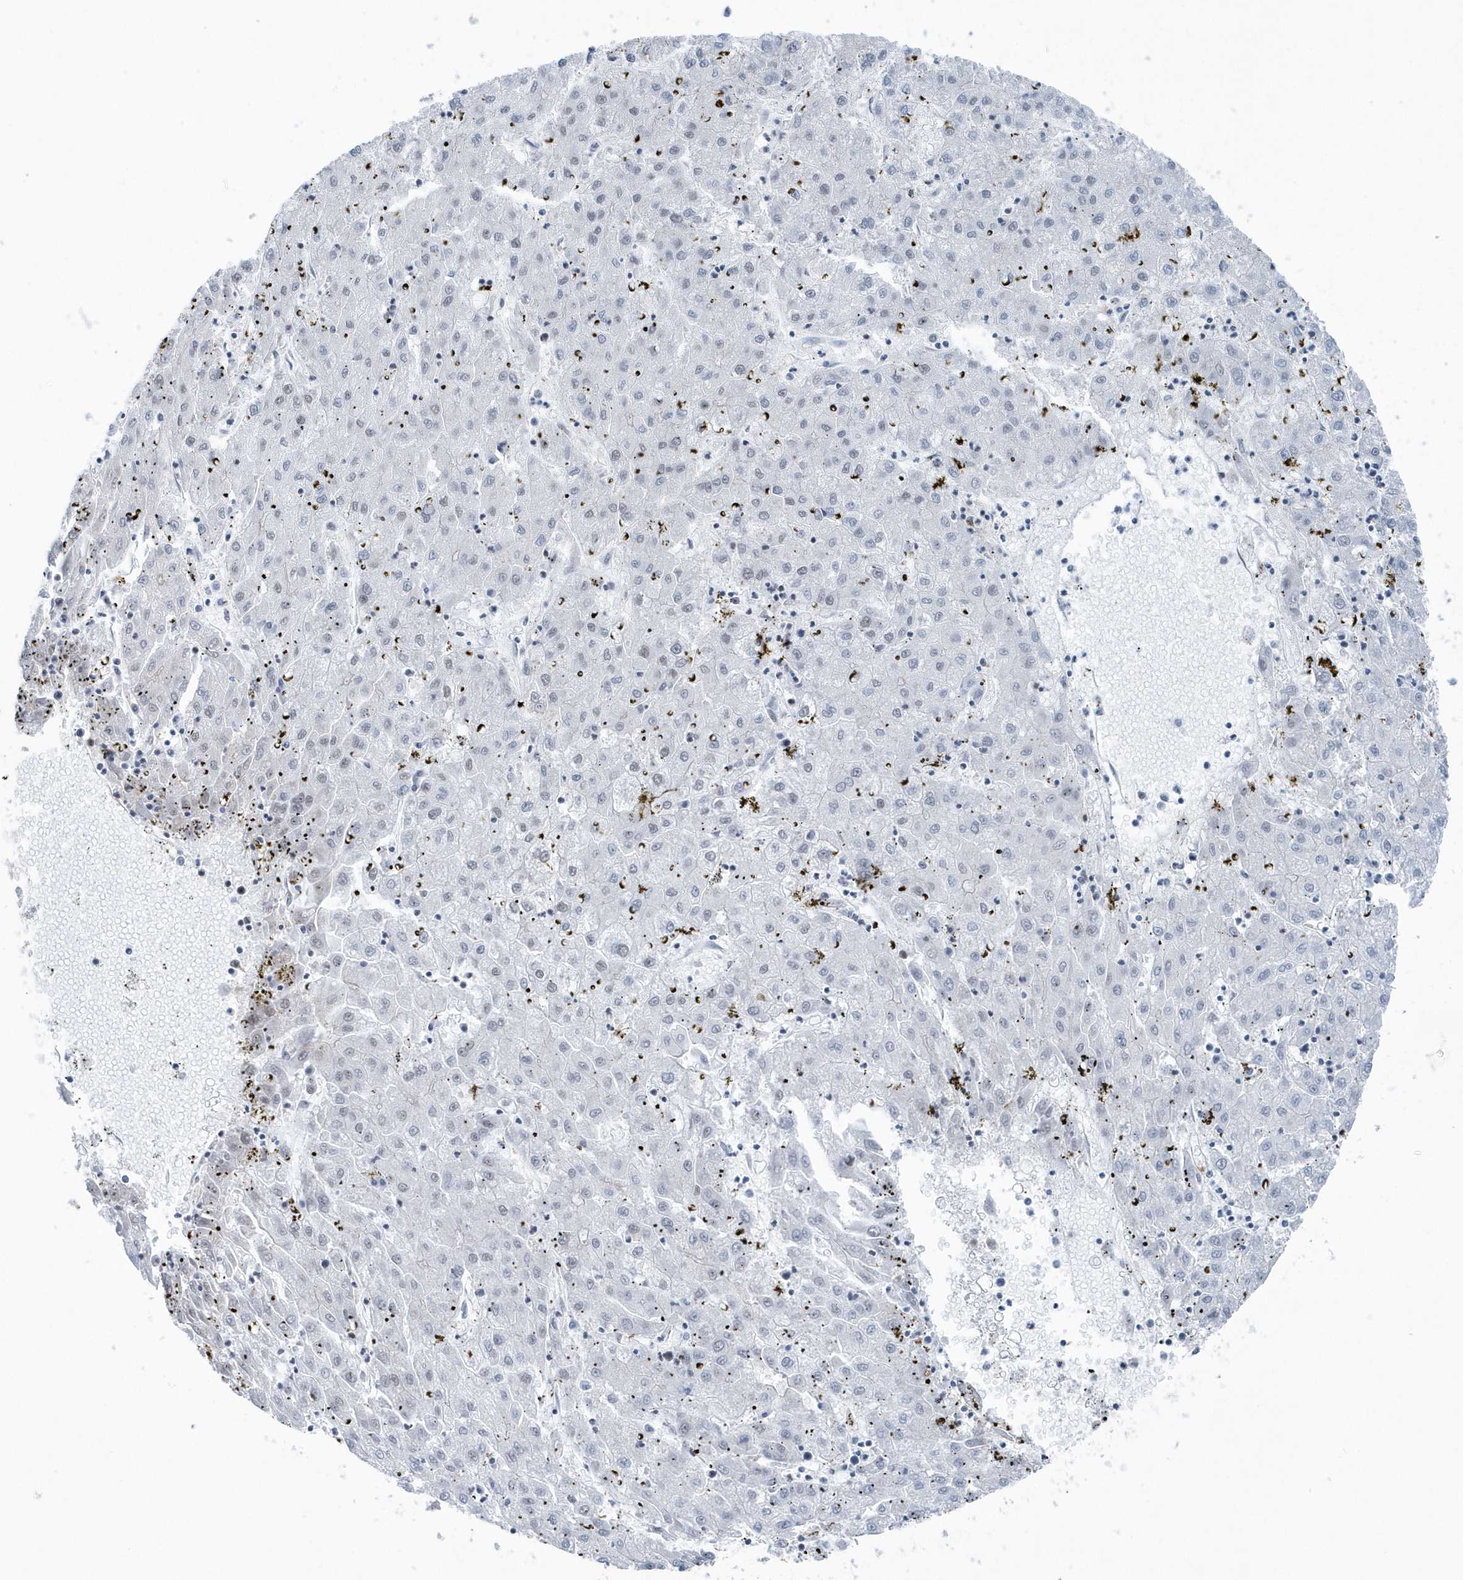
{"staining": {"intensity": "negative", "quantity": "none", "location": "none"}, "tissue": "liver cancer", "cell_type": "Tumor cells", "image_type": "cancer", "snomed": [{"axis": "morphology", "description": "Carcinoma, Hepatocellular, NOS"}, {"axis": "topography", "description": "Liver"}], "caption": "The IHC image has no significant positivity in tumor cells of hepatocellular carcinoma (liver) tissue. (Brightfield microscopy of DAB IHC at high magnification).", "gene": "FIP1L1", "patient": {"sex": "male", "age": 72}}